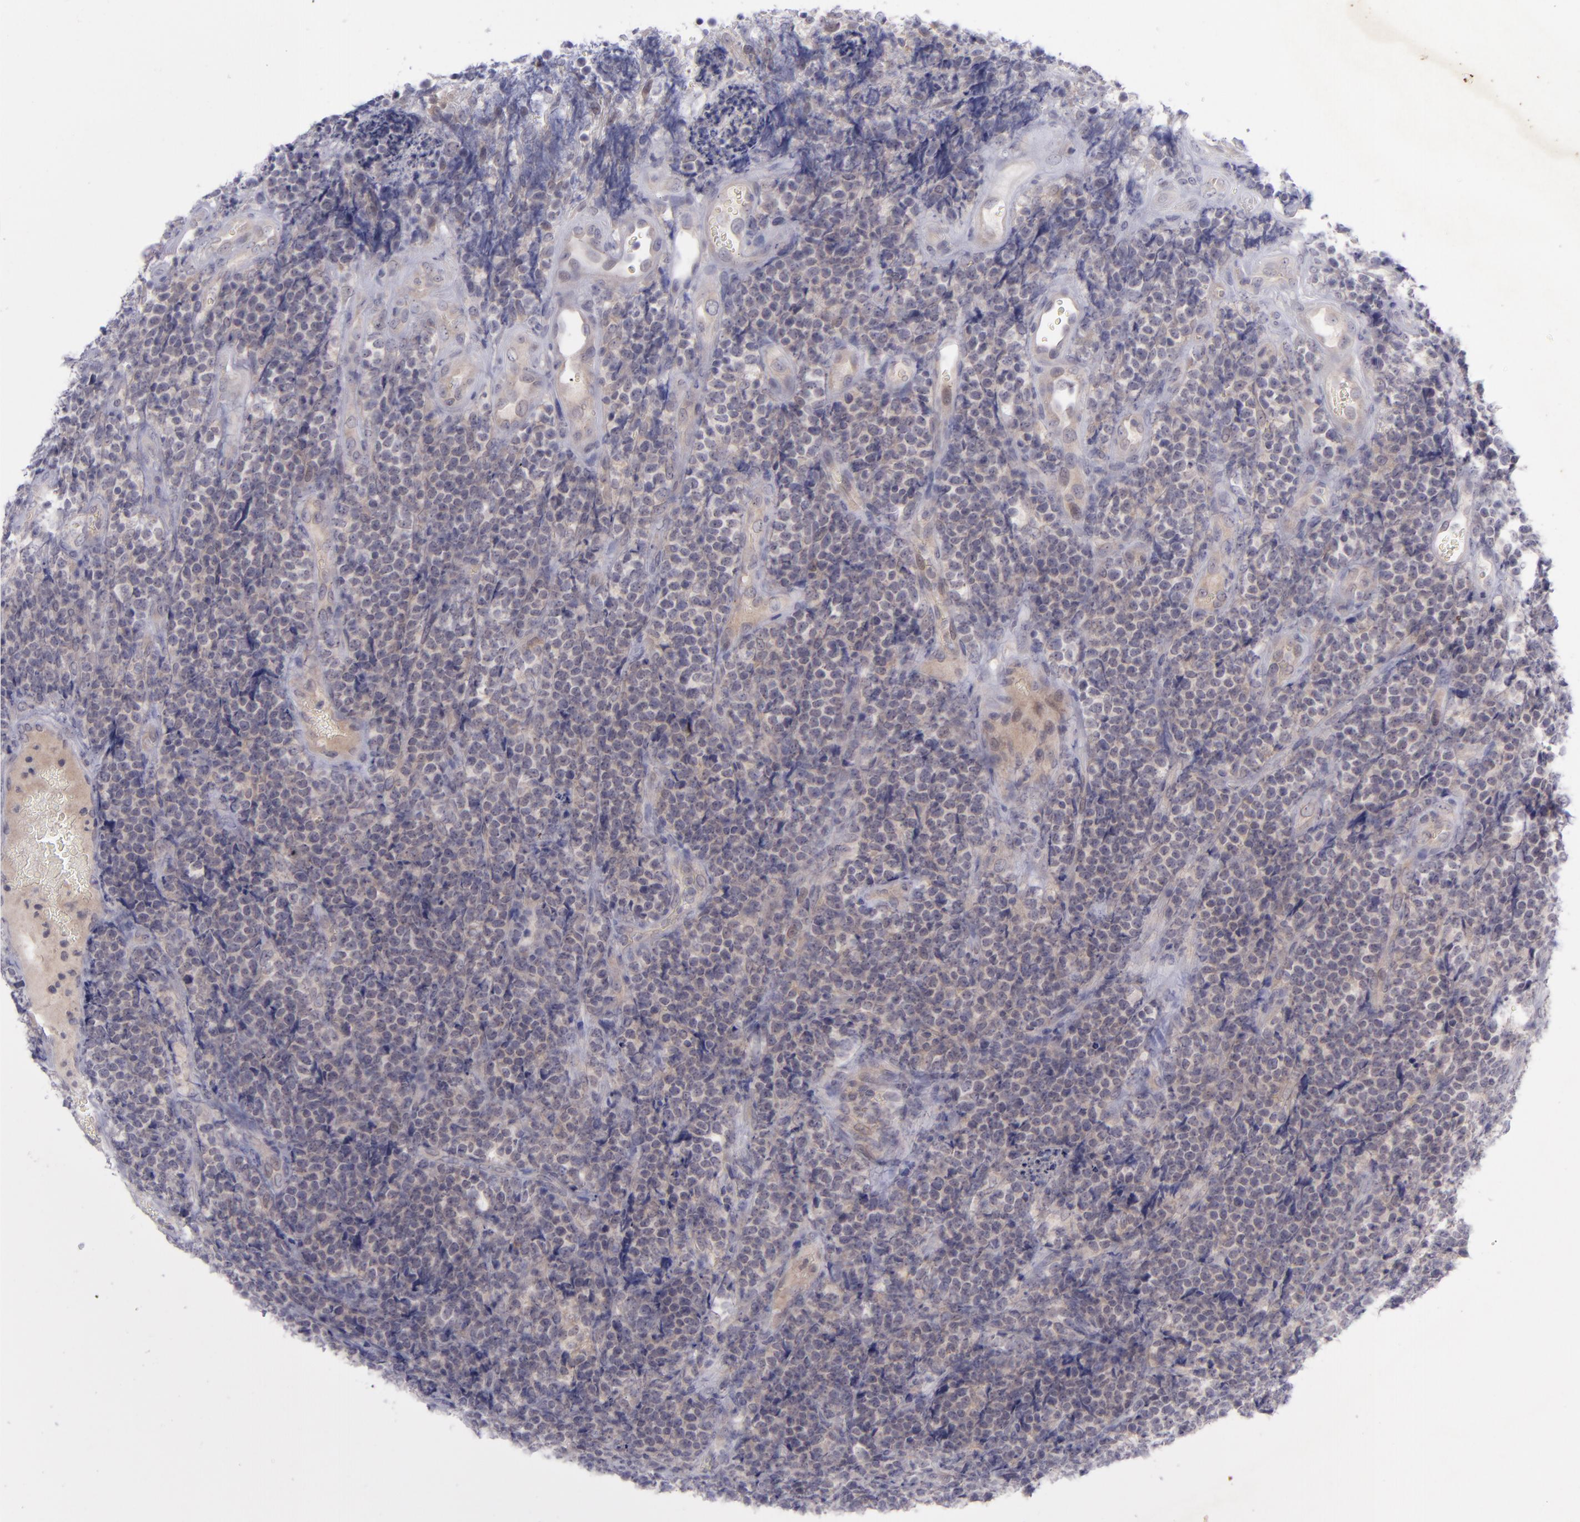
{"staining": {"intensity": "weak", "quantity": "25%-75%", "location": "cytoplasmic/membranous"}, "tissue": "lymphoma", "cell_type": "Tumor cells", "image_type": "cancer", "snomed": [{"axis": "morphology", "description": "Malignant lymphoma, non-Hodgkin's type, High grade"}, {"axis": "topography", "description": "Small intestine"}, {"axis": "topography", "description": "Colon"}], "caption": "Approximately 25%-75% of tumor cells in human malignant lymphoma, non-Hodgkin's type (high-grade) demonstrate weak cytoplasmic/membranous protein staining as visualized by brown immunohistochemical staining.", "gene": "EVPL", "patient": {"sex": "male", "age": 8}}